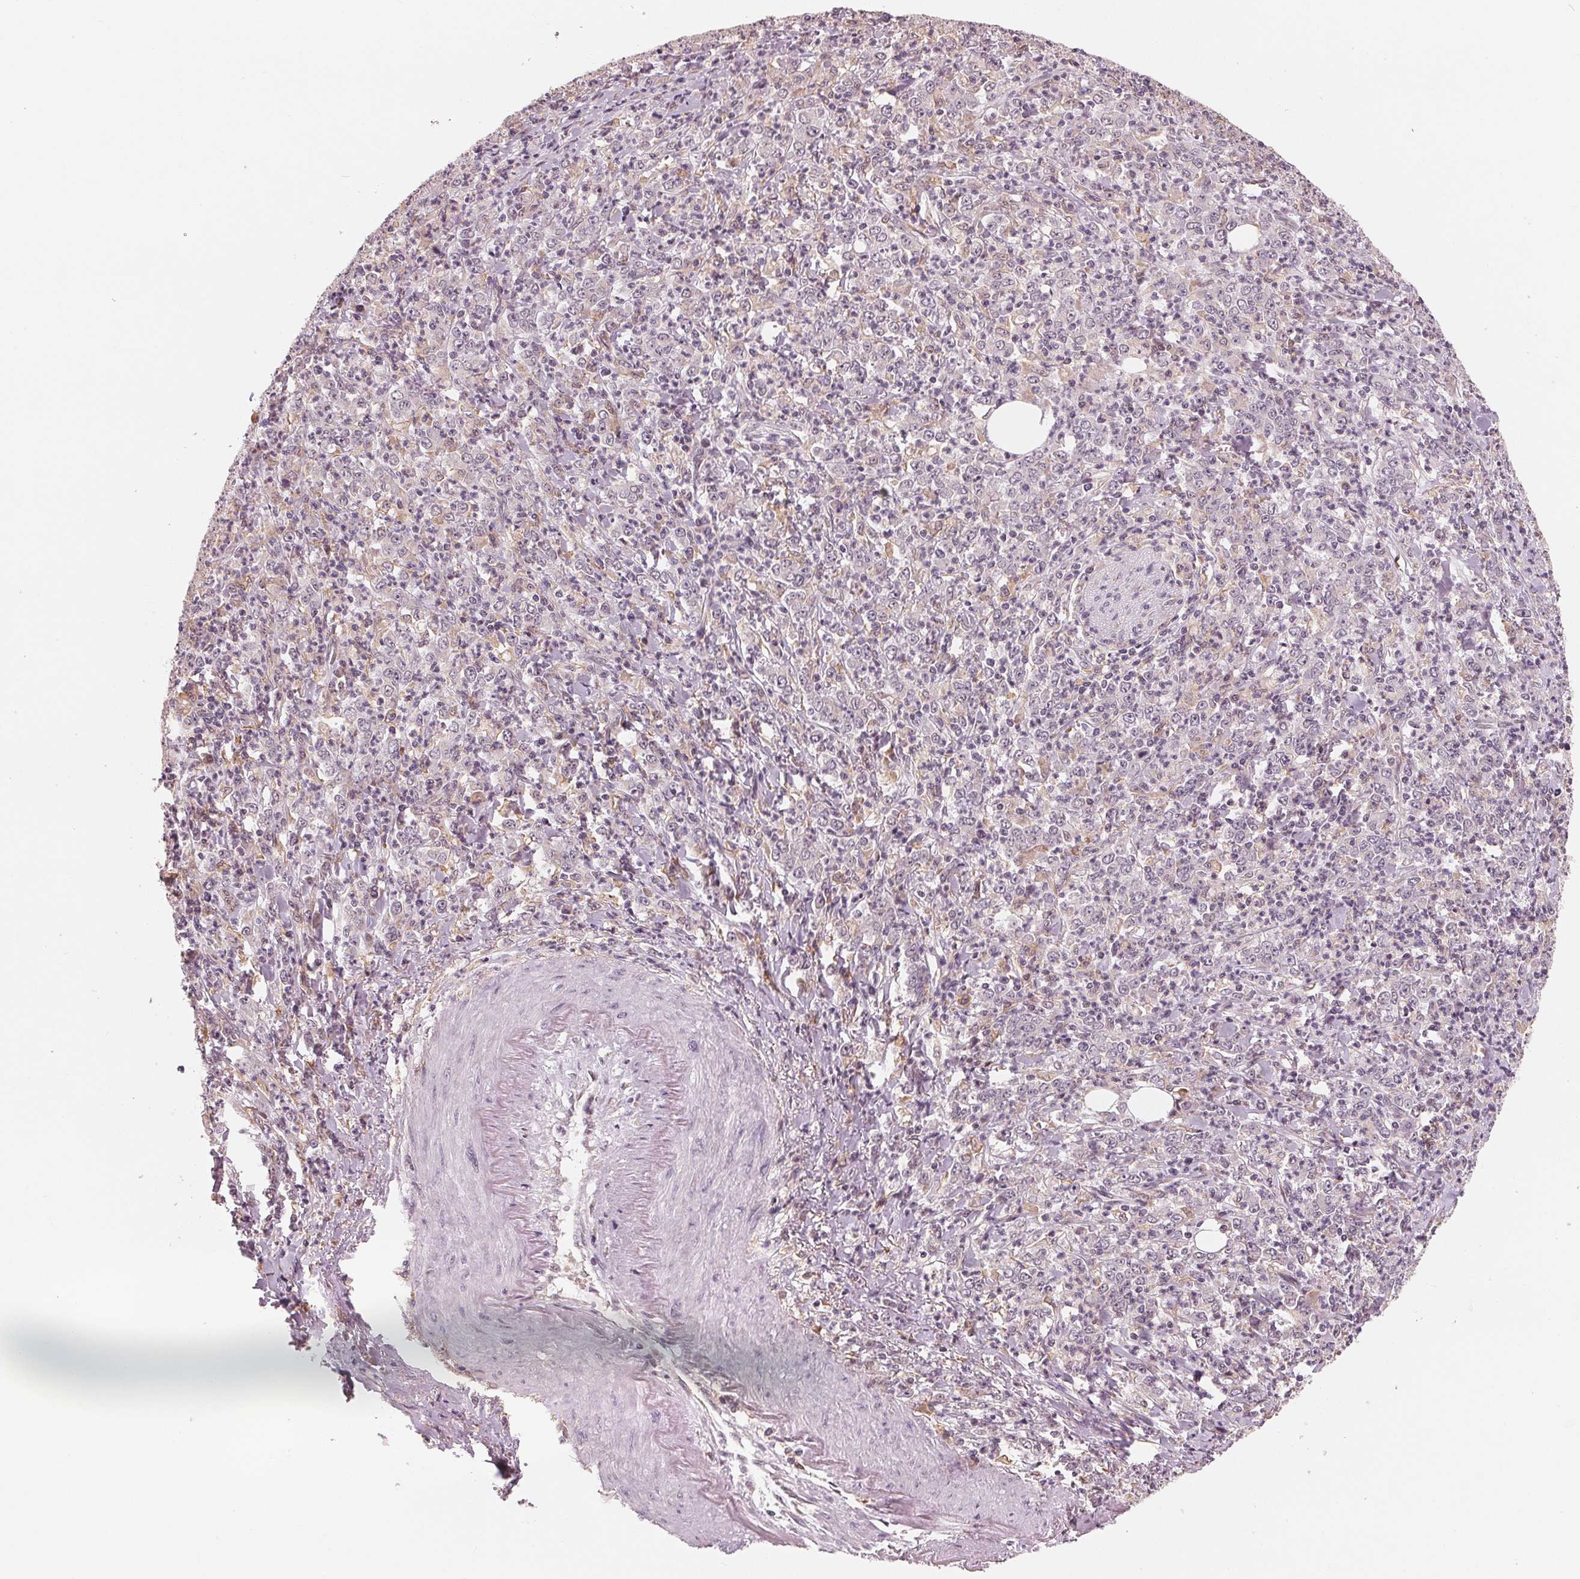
{"staining": {"intensity": "negative", "quantity": "none", "location": "none"}, "tissue": "stomach cancer", "cell_type": "Tumor cells", "image_type": "cancer", "snomed": [{"axis": "morphology", "description": "Adenocarcinoma, NOS"}, {"axis": "topography", "description": "Stomach, lower"}], "caption": "Tumor cells show no significant staining in adenocarcinoma (stomach).", "gene": "IL9R", "patient": {"sex": "female", "age": 71}}